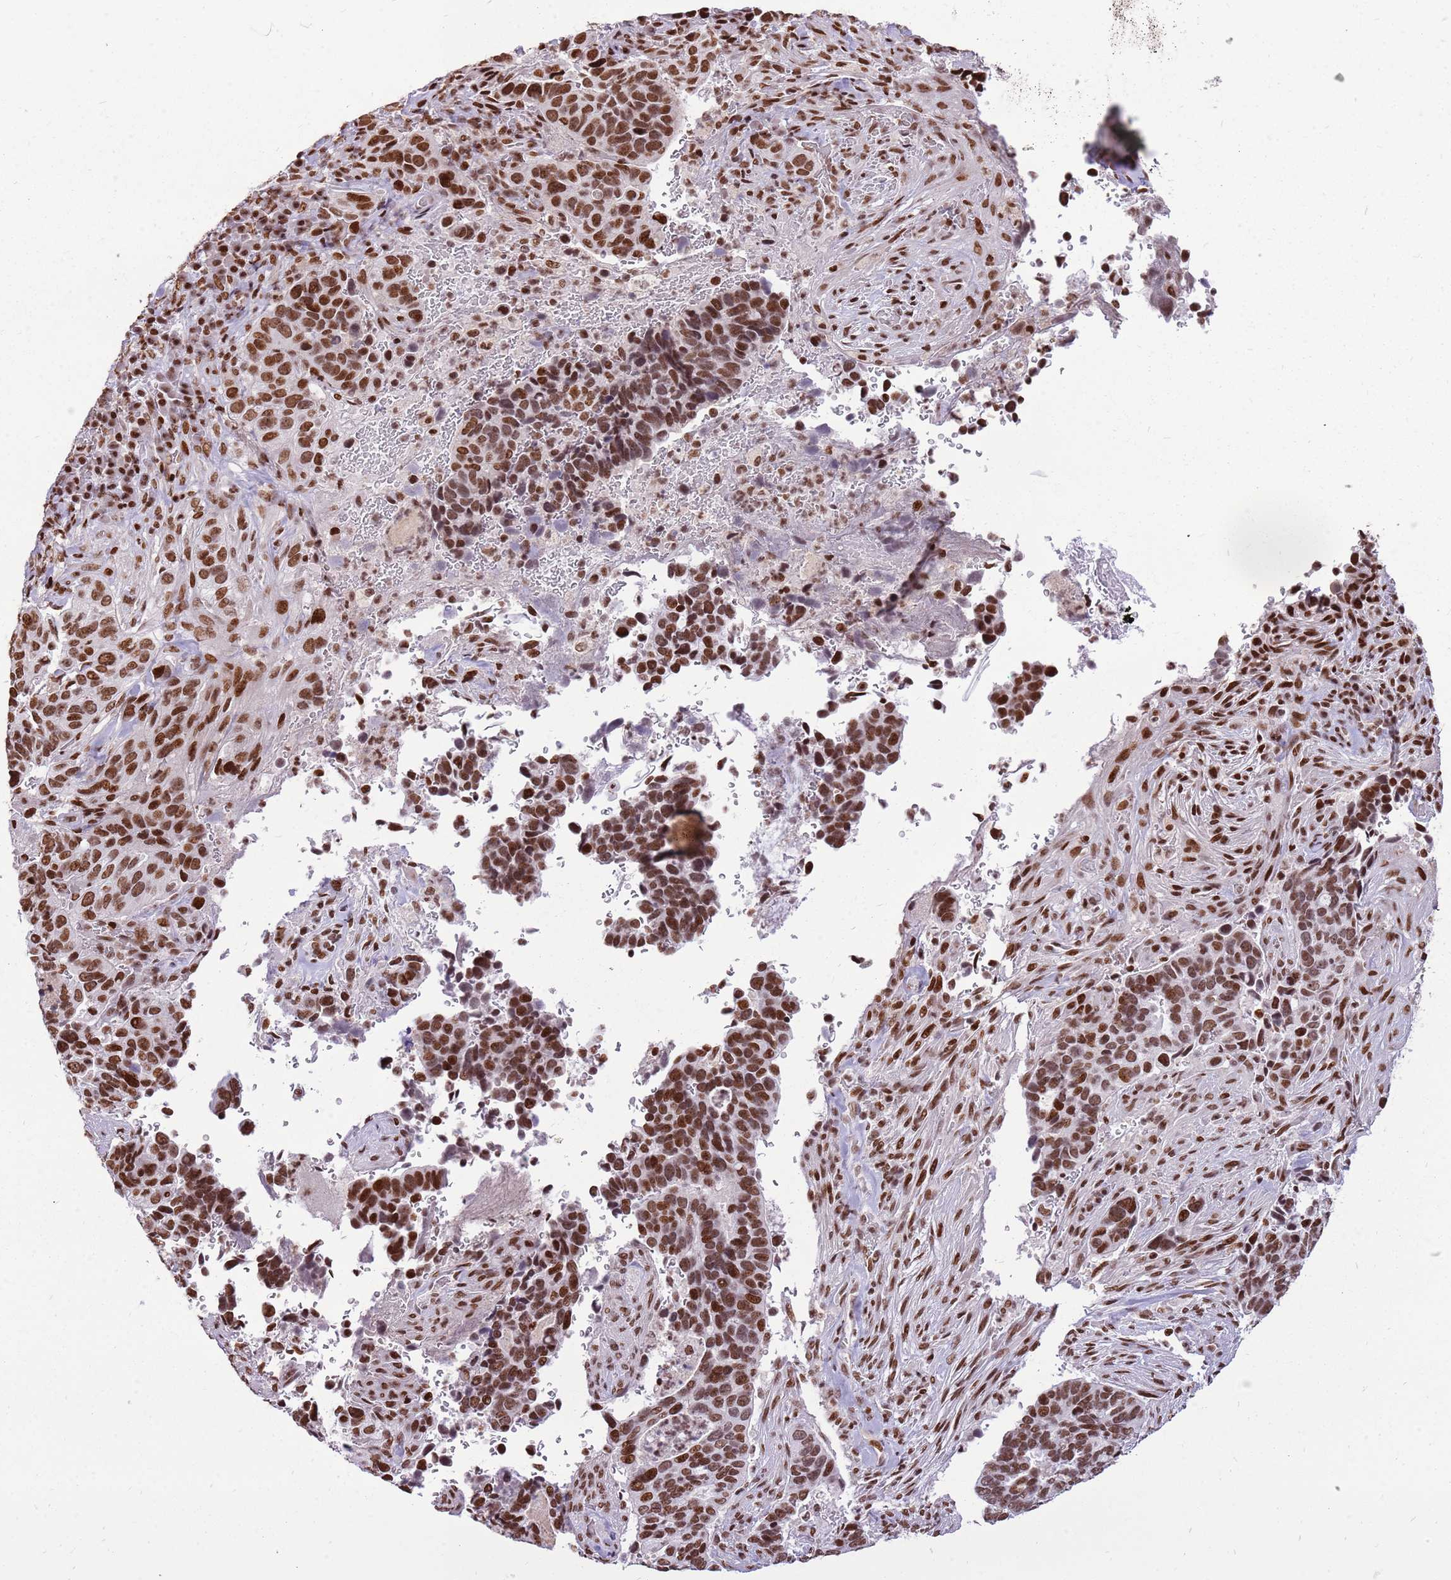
{"staining": {"intensity": "moderate", "quantity": ">75%", "location": "nuclear"}, "tissue": "cervical cancer", "cell_type": "Tumor cells", "image_type": "cancer", "snomed": [{"axis": "morphology", "description": "Squamous cell carcinoma, NOS"}, {"axis": "topography", "description": "Cervix"}], "caption": "DAB (3,3'-diaminobenzidine) immunohistochemical staining of squamous cell carcinoma (cervical) demonstrates moderate nuclear protein staining in approximately >75% of tumor cells.", "gene": "WASHC4", "patient": {"sex": "female", "age": 38}}